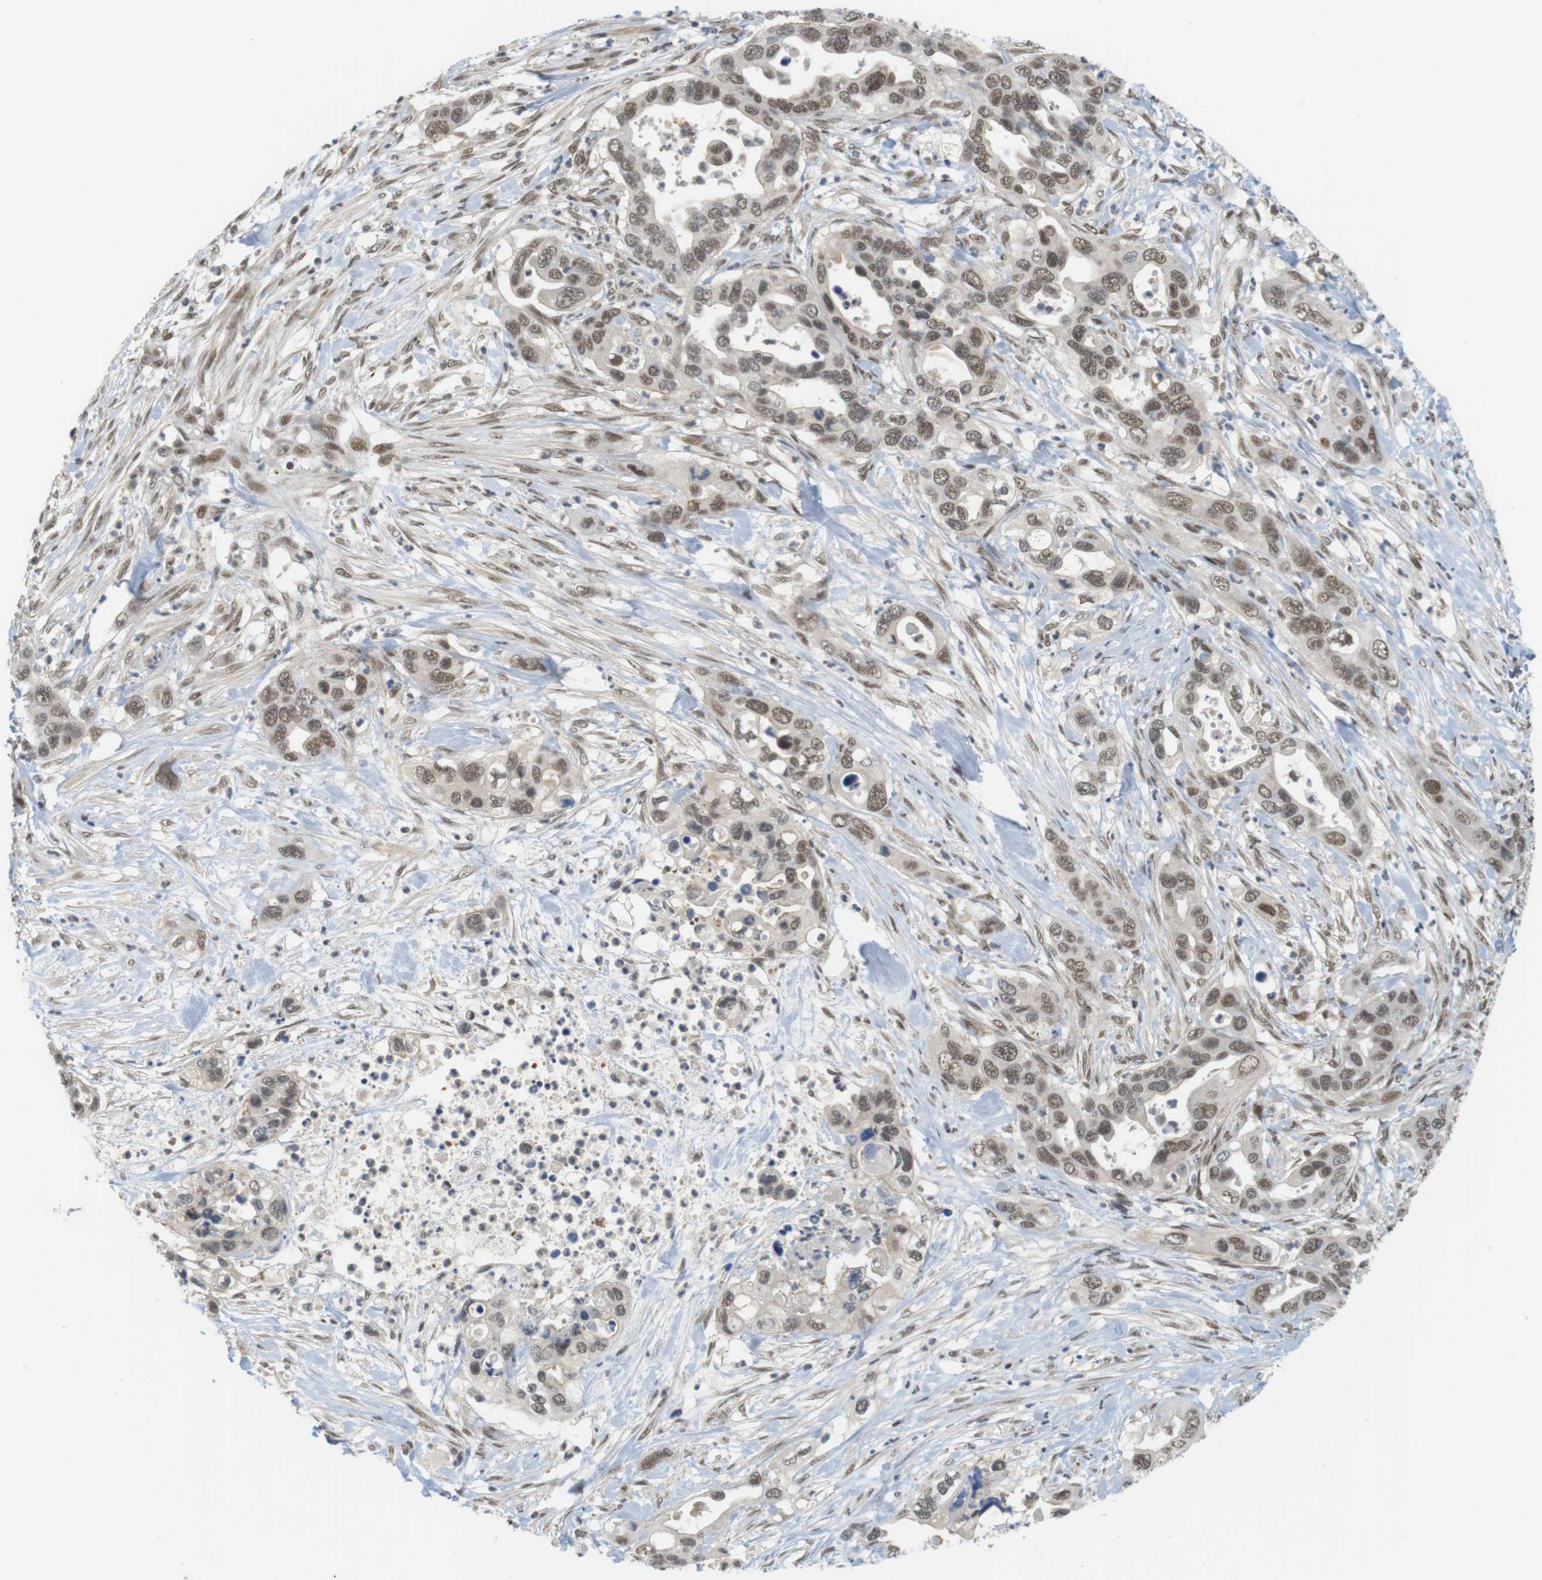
{"staining": {"intensity": "moderate", "quantity": ">75%", "location": "nuclear"}, "tissue": "pancreatic cancer", "cell_type": "Tumor cells", "image_type": "cancer", "snomed": [{"axis": "morphology", "description": "Adenocarcinoma, NOS"}, {"axis": "topography", "description": "Pancreas"}], "caption": "IHC (DAB) staining of human pancreatic cancer (adenocarcinoma) demonstrates moderate nuclear protein positivity in approximately >75% of tumor cells.", "gene": "BRD4", "patient": {"sex": "female", "age": 71}}